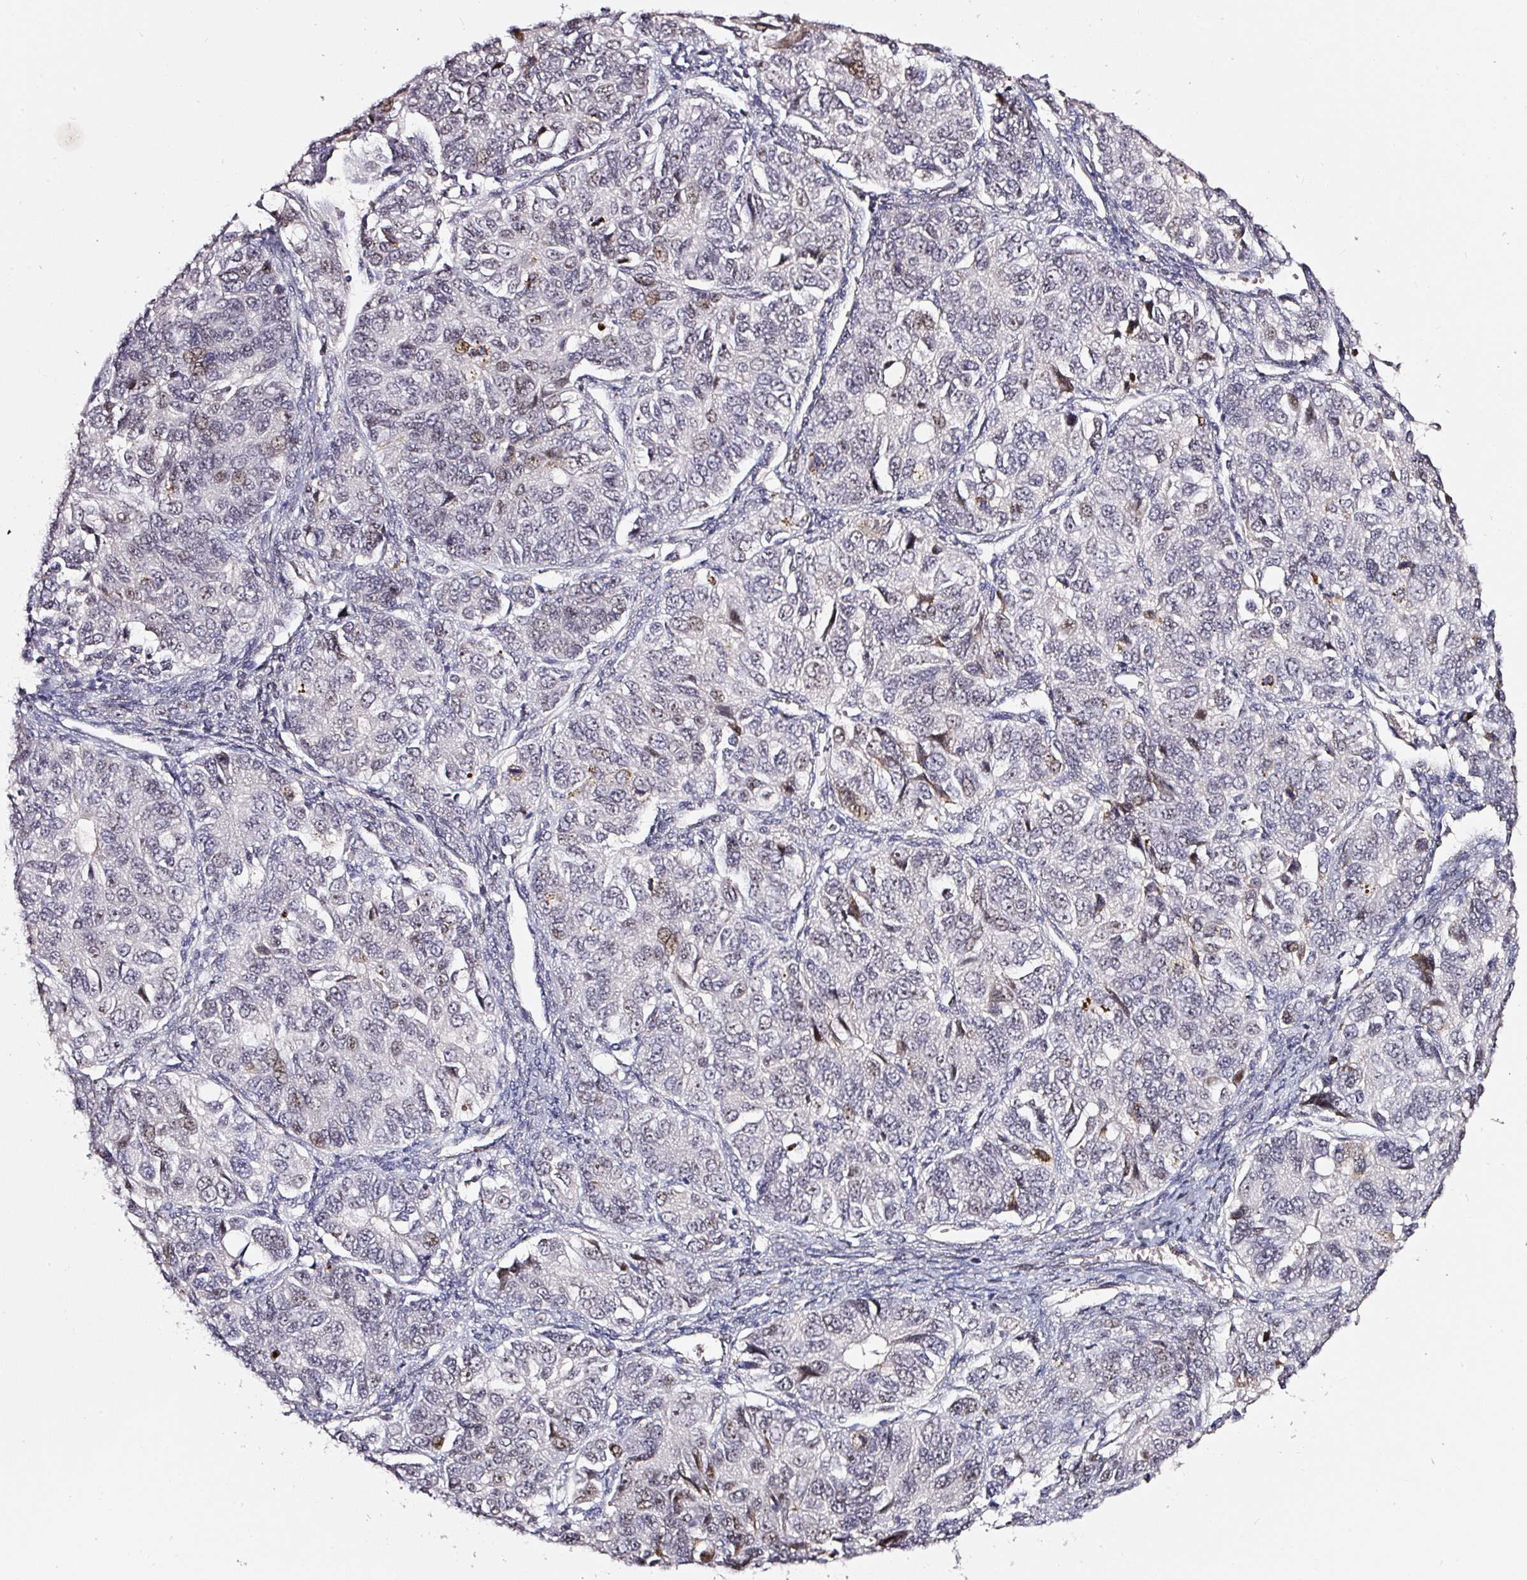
{"staining": {"intensity": "moderate", "quantity": "<25%", "location": "nuclear"}, "tissue": "ovarian cancer", "cell_type": "Tumor cells", "image_type": "cancer", "snomed": [{"axis": "morphology", "description": "Carcinoma, endometroid"}, {"axis": "topography", "description": "Ovary"}], "caption": "DAB immunohistochemical staining of ovarian cancer reveals moderate nuclear protein expression in approximately <25% of tumor cells. Immunohistochemistry stains the protein in brown and the nuclei are stained blue.", "gene": "MXRA8", "patient": {"sex": "female", "age": 51}}